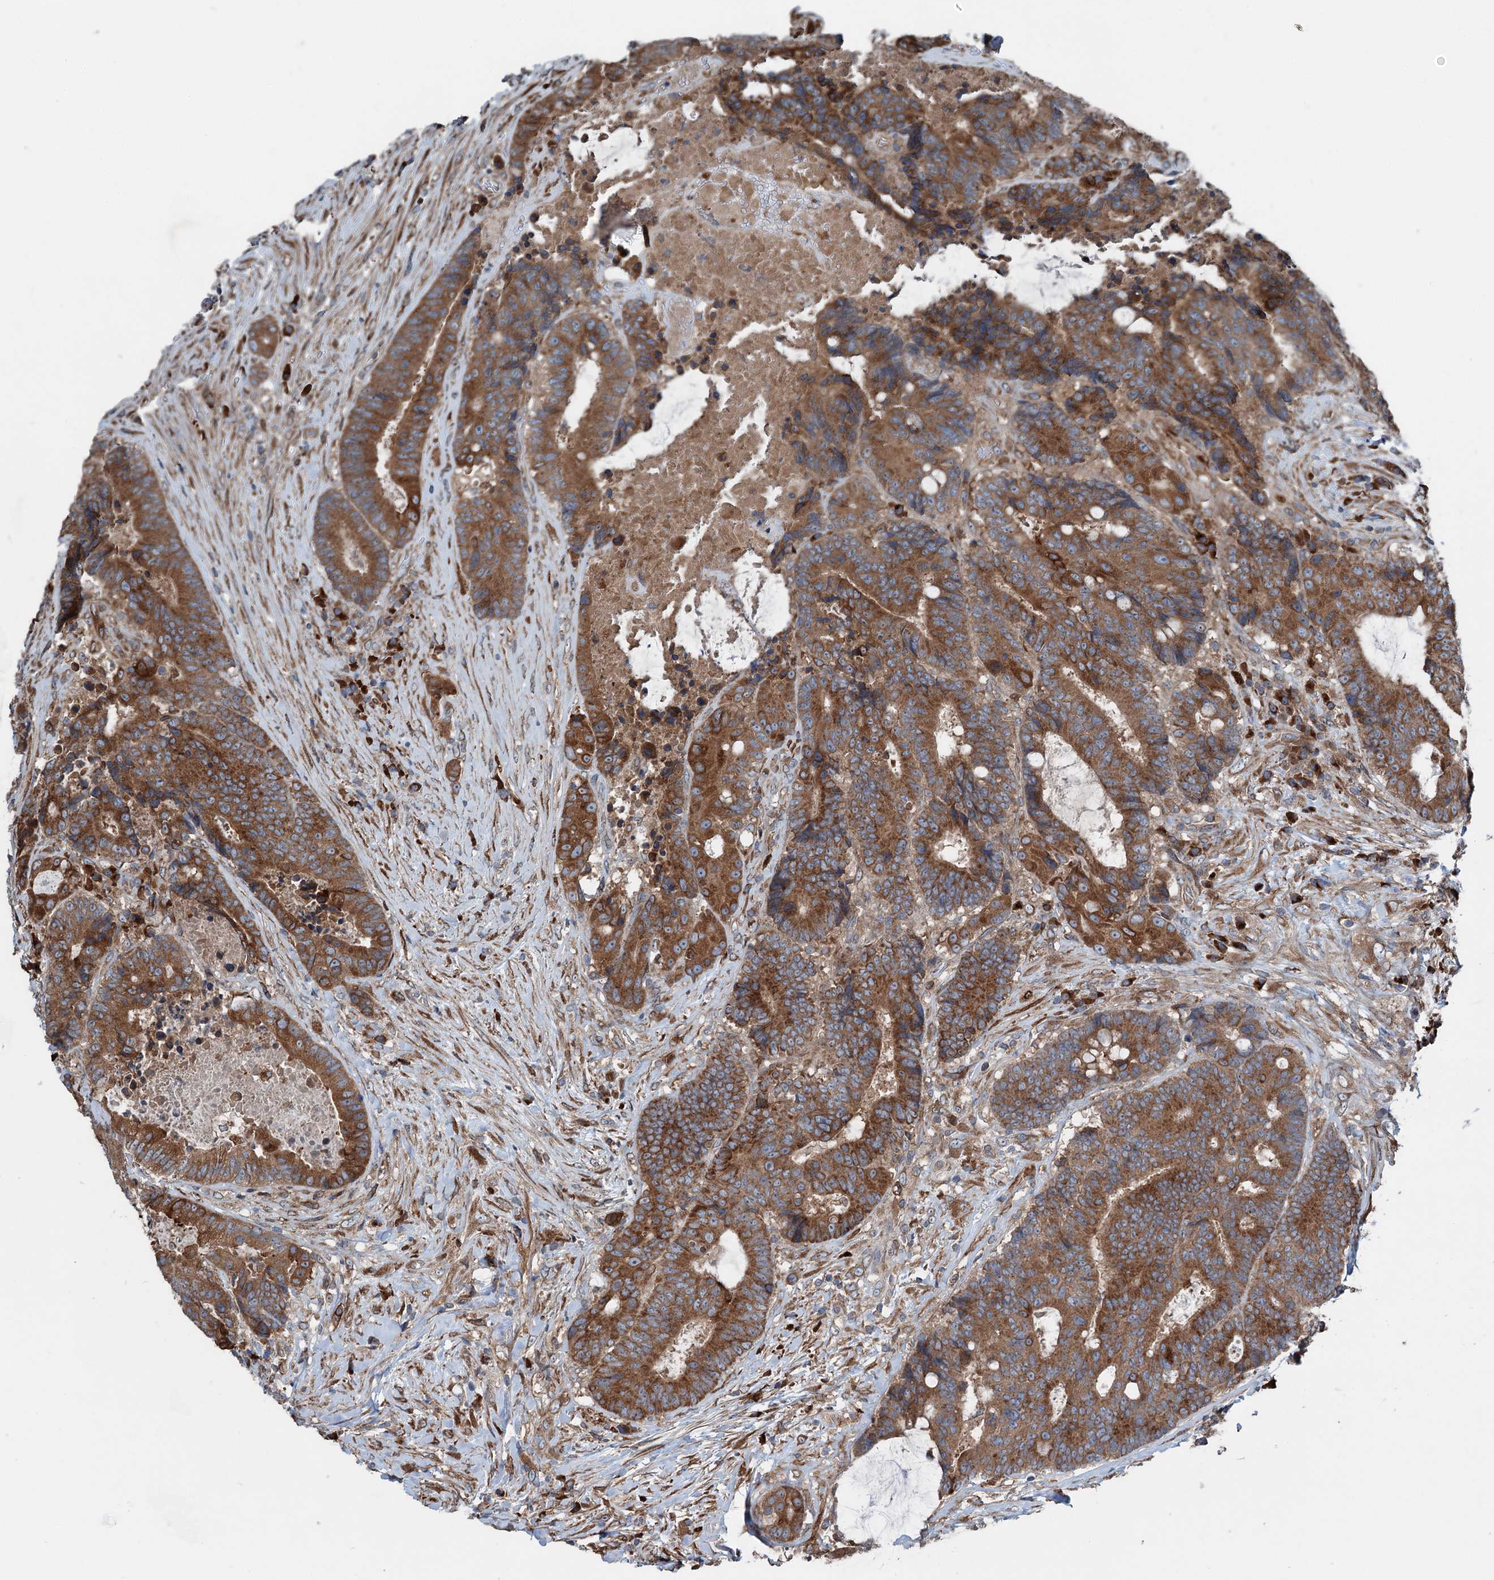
{"staining": {"intensity": "strong", "quantity": ">75%", "location": "cytoplasmic/membranous"}, "tissue": "colorectal cancer", "cell_type": "Tumor cells", "image_type": "cancer", "snomed": [{"axis": "morphology", "description": "Adenocarcinoma, NOS"}, {"axis": "topography", "description": "Rectum"}], "caption": "Approximately >75% of tumor cells in human adenocarcinoma (colorectal) reveal strong cytoplasmic/membranous protein staining as visualized by brown immunohistochemical staining.", "gene": "CALCOCO1", "patient": {"sex": "male", "age": 69}}